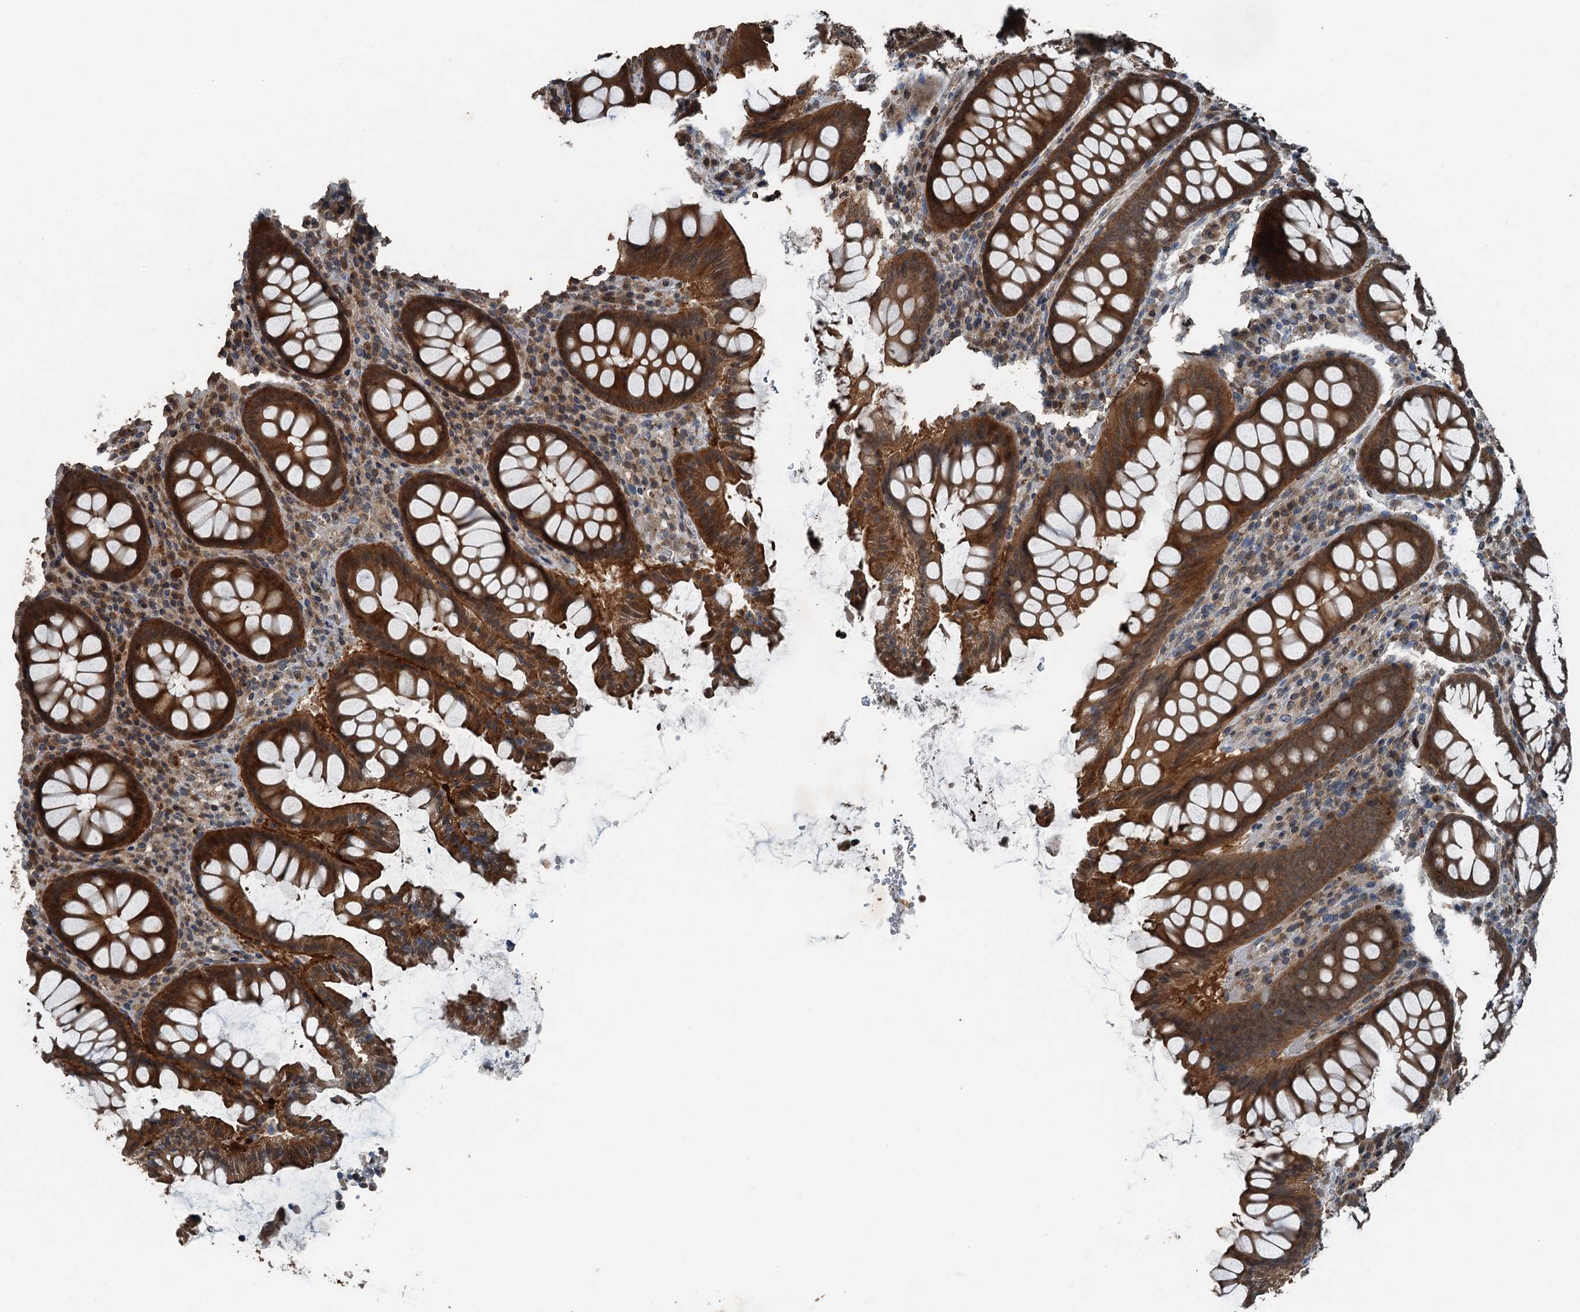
{"staining": {"intensity": "moderate", "quantity": "25%-75%", "location": "nuclear"}, "tissue": "colon", "cell_type": "Endothelial cells", "image_type": "normal", "snomed": [{"axis": "morphology", "description": "Normal tissue, NOS"}, {"axis": "topography", "description": "Colon"}], "caption": "Immunohistochemistry of benign colon exhibits medium levels of moderate nuclear staining in approximately 25%-75% of endothelial cells.", "gene": "TCTN1", "patient": {"sex": "female", "age": 79}}